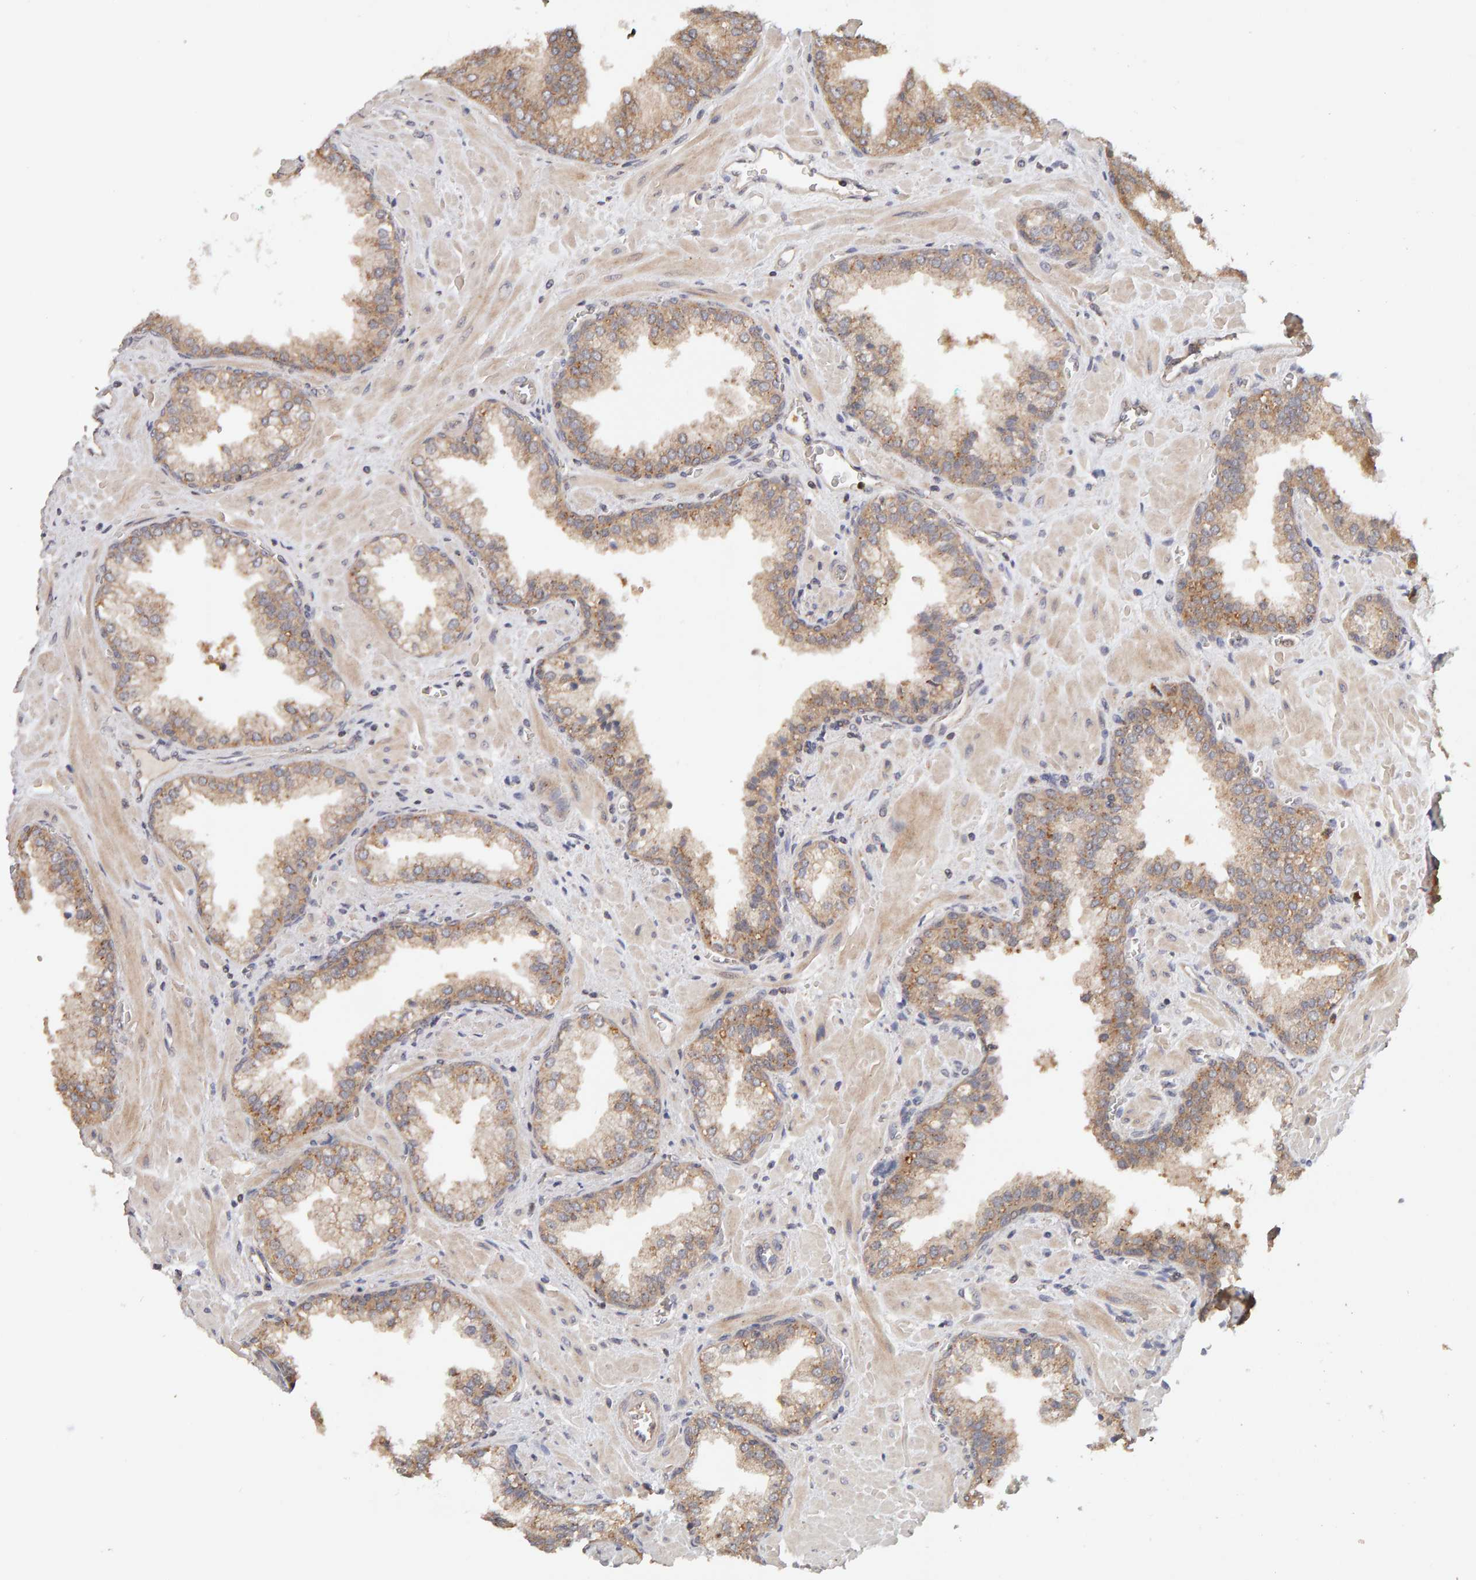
{"staining": {"intensity": "moderate", "quantity": ">75%", "location": "cytoplasmic/membranous"}, "tissue": "prostate cancer", "cell_type": "Tumor cells", "image_type": "cancer", "snomed": [{"axis": "morphology", "description": "Adenocarcinoma, Low grade"}, {"axis": "topography", "description": "Prostate"}], "caption": "About >75% of tumor cells in prostate adenocarcinoma (low-grade) show moderate cytoplasmic/membranous protein expression as visualized by brown immunohistochemical staining.", "gene": "DNAJC7", "patient": {"sex": "male", "age": 71}}